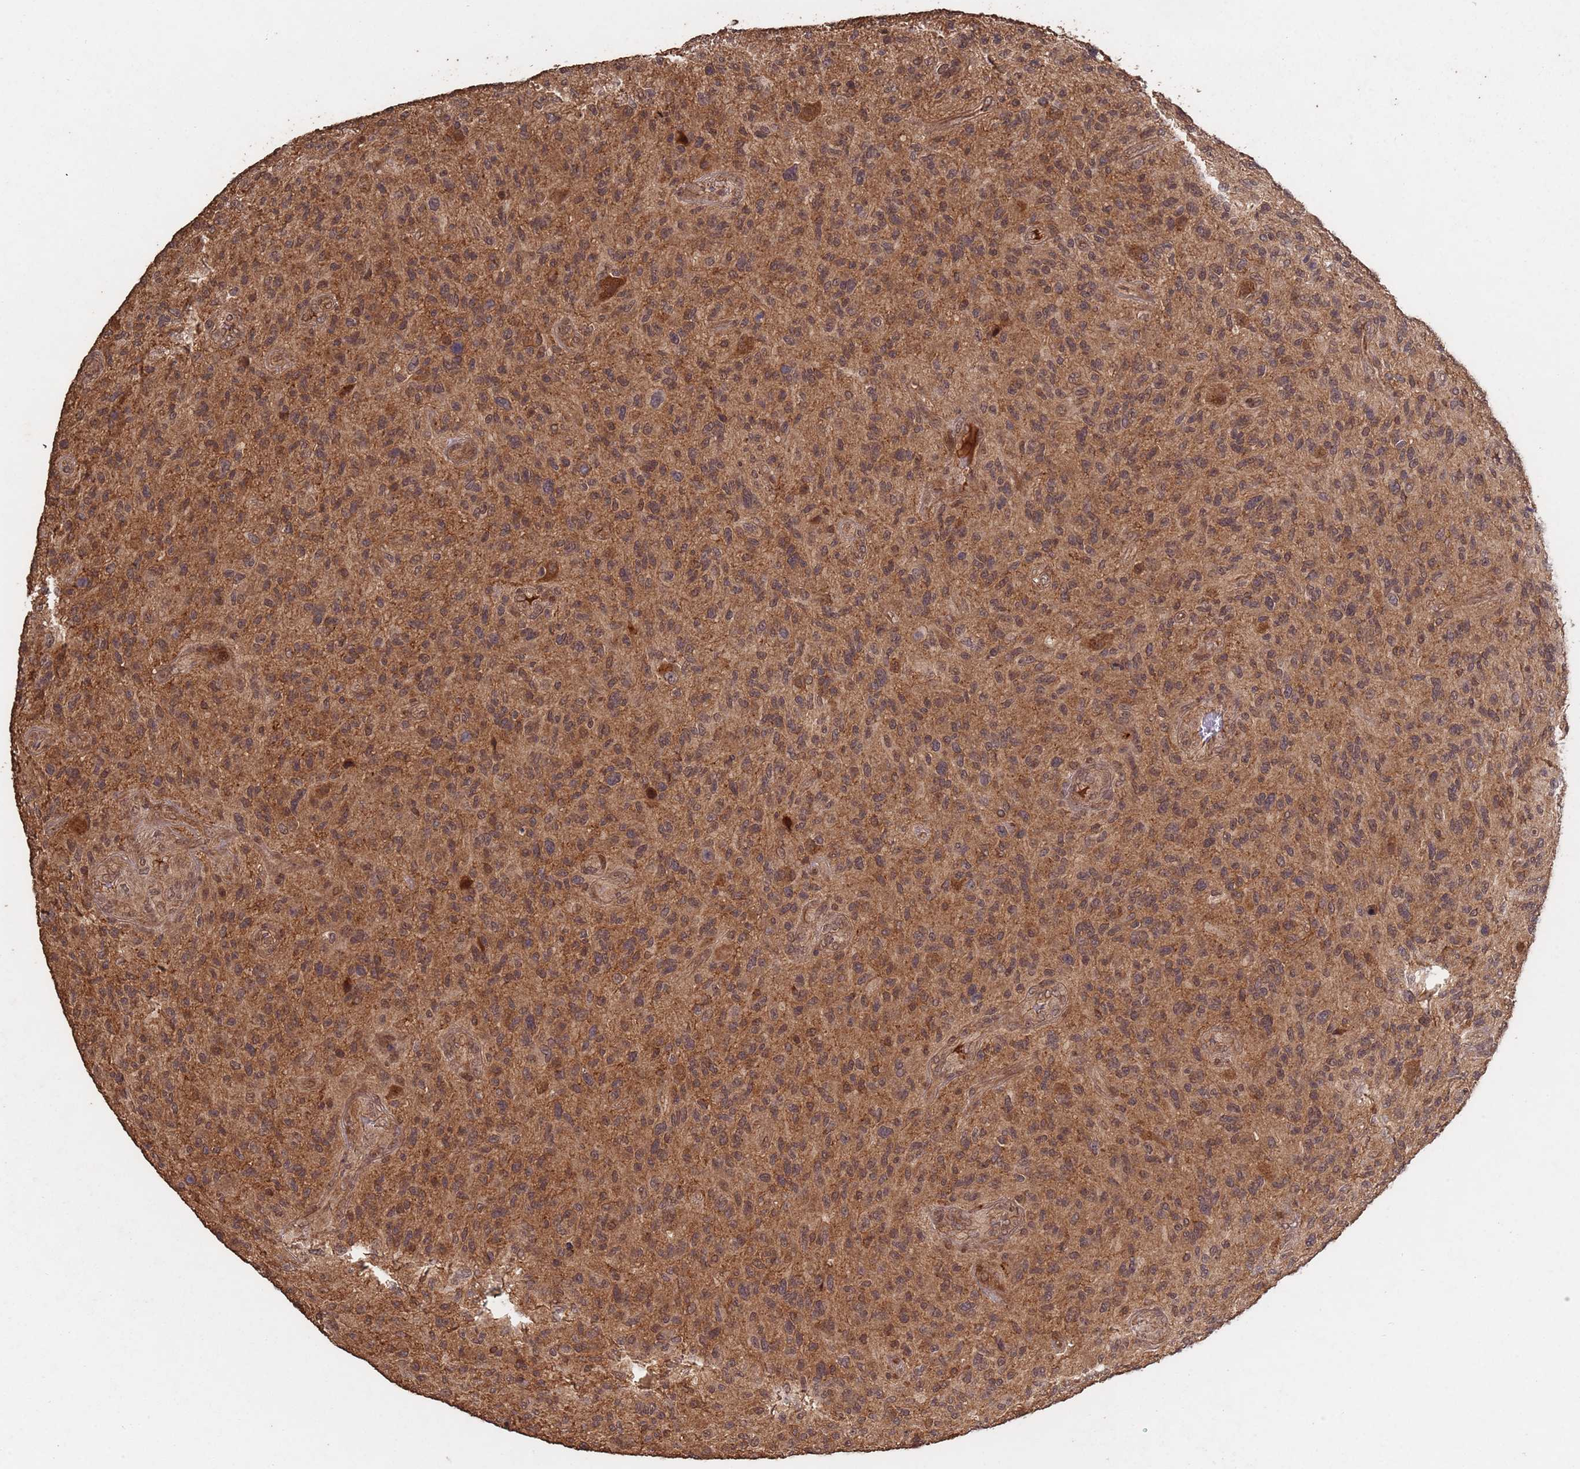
{"staining": {"intensity": "moderate", "quantity": "25%-75%", "location": "cytoplasmic/membranous,nuclear"}, "tissue": "glioma", "cell_type": "Tumor cells", "image_type": "cancer", "snomed": [{"axis": "morphology", "description": "Glioma, malignant, High grade"}, {"axis": "topography", "description": "Brain"}], "caption": "The micrograph exhibits a brown stain indicating the presence of a protein in the cytoplasmic/membranous and nuclear of tumor cells in glioma. (Stains: DAB in brown, nuclei in blue, Microscopy: brightfield microscopy at high magnification).", "gene": "FRAT1", "patient": {"sex": "male", "age": 47}}